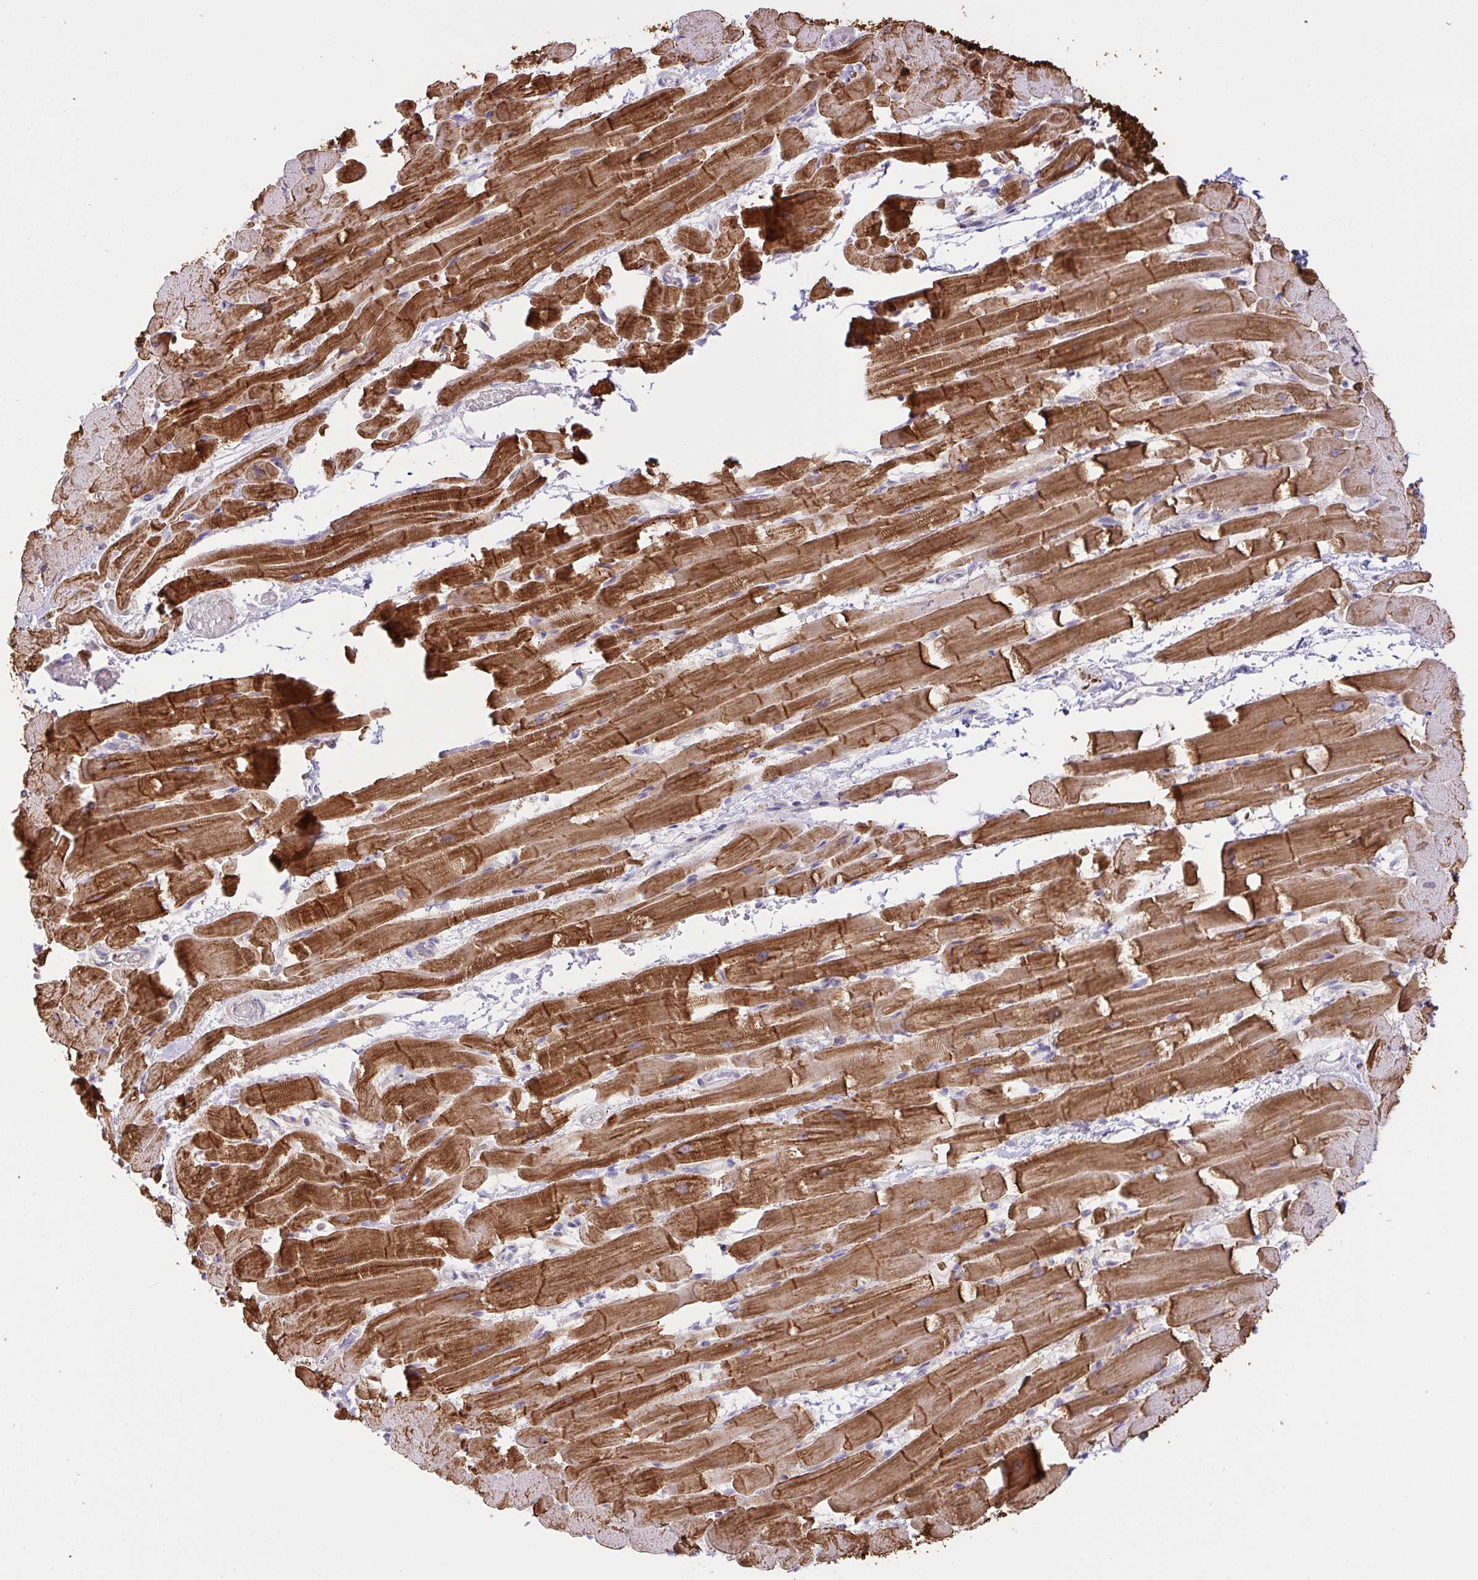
{"staining": {"intensity": "strong", "quantity": ">75%", "location": "cytoplasmic/membranous"}, "tissue": "heart muscle", "cell_type": "Cardiomyocytes", "image_type": "normal", "snomed": [{"axis": "morphology", "description": "Normal tissue, NOS"}, {"axis": "topography", "description": "Heart"}], "caption": "A high amount of strong cytoplasmic/membranous expression is appreciated in approximately >75% of cardiomyocytes in unremarkable heart muscle. (IHC, brightfield microscopy, high magnification).", "gene": "CHDH", "patient": {"sex": "male", "age": 37}}